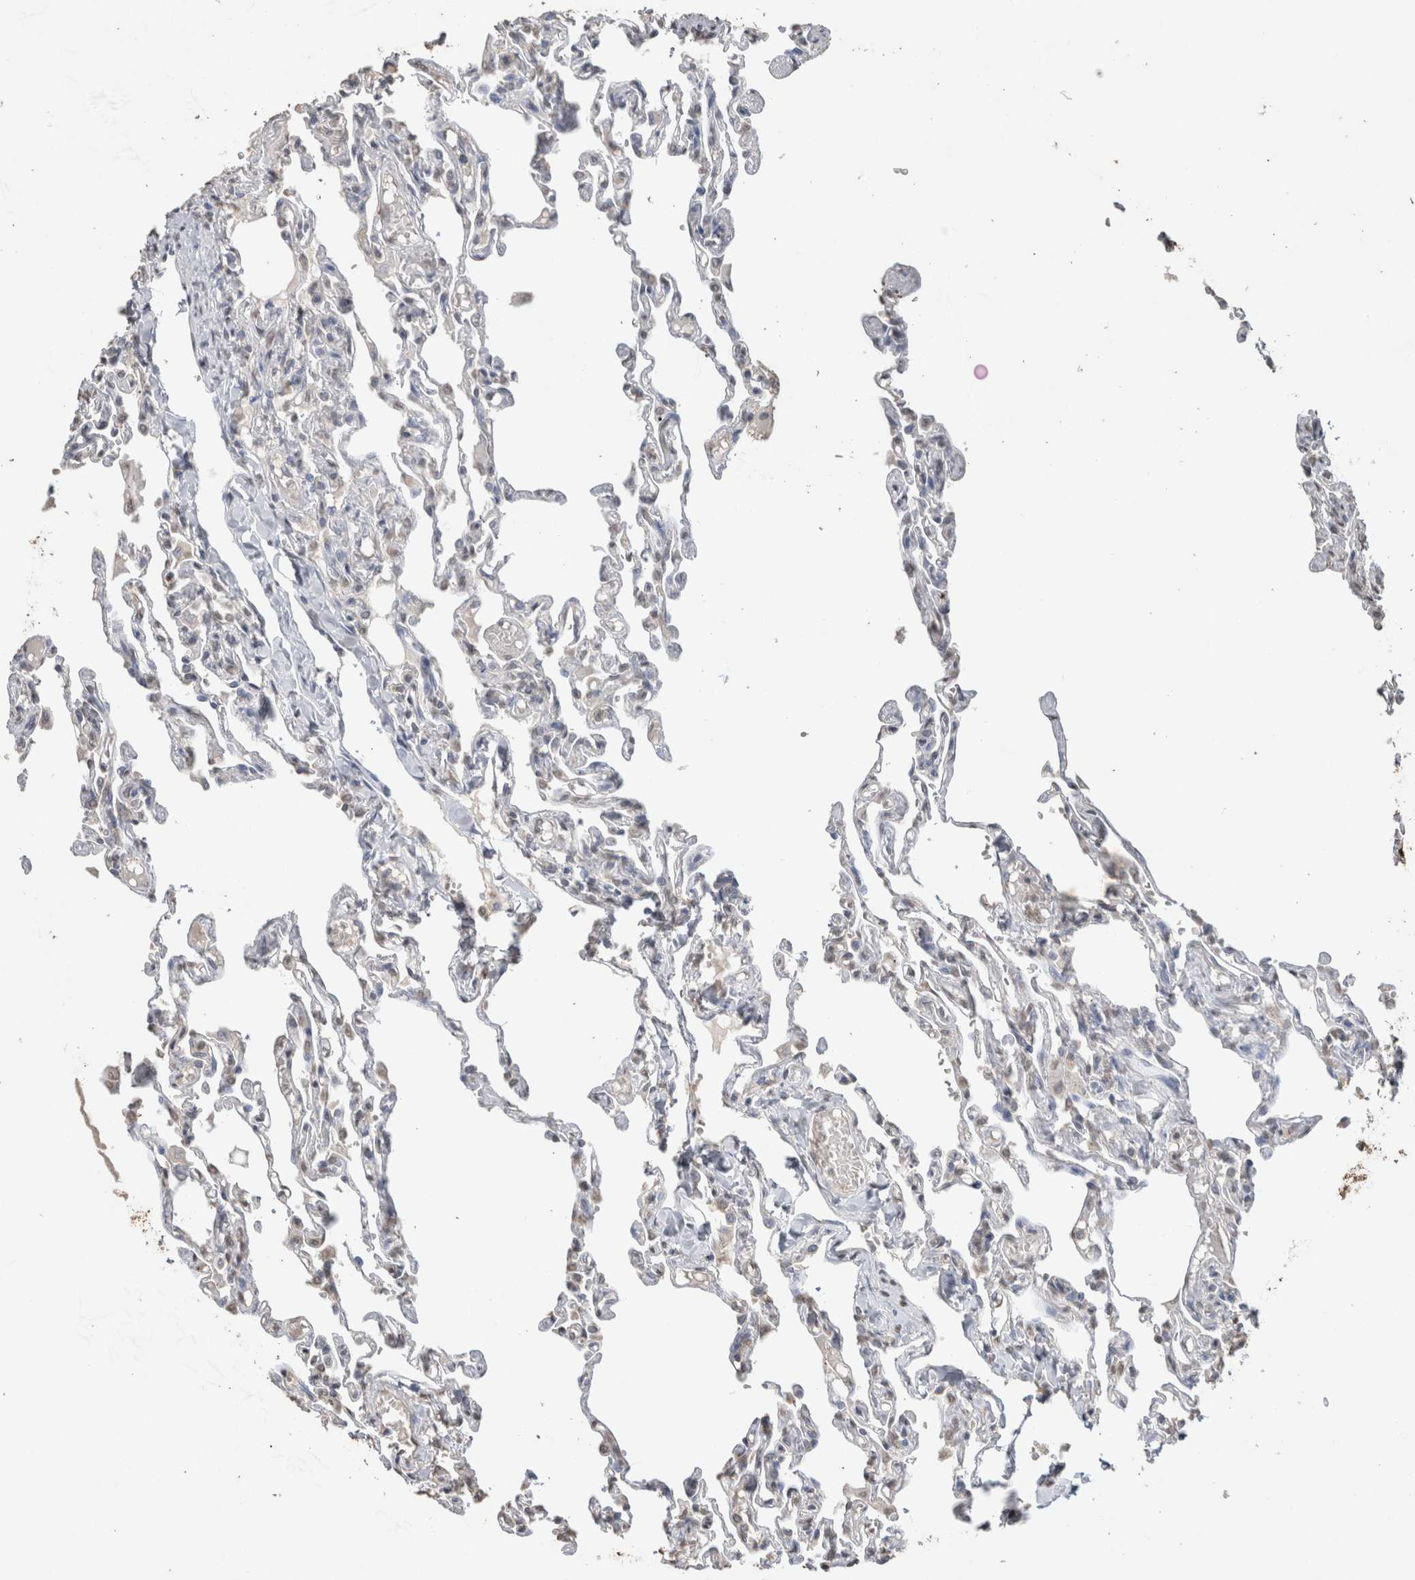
{"staining": {"intensity": "negative", "quantity": "none", "location": "none"}, "tissue": "lung", "cell_type": "Alveolar cells", "image_type": "normal", "snomed": [{"axis": "morphology", "description": "Normal tissue, NOS"}, {"axis": "topography", "description": "Lung"}], "caption": "IHC micrograph of benign lung: human lung stained with DAB (3,3'-diaminobenzidine) displays no significant protein expression in alveolar cells.", "gene": "LGALS2", "patient": {"sex": "male", "age": 21}}